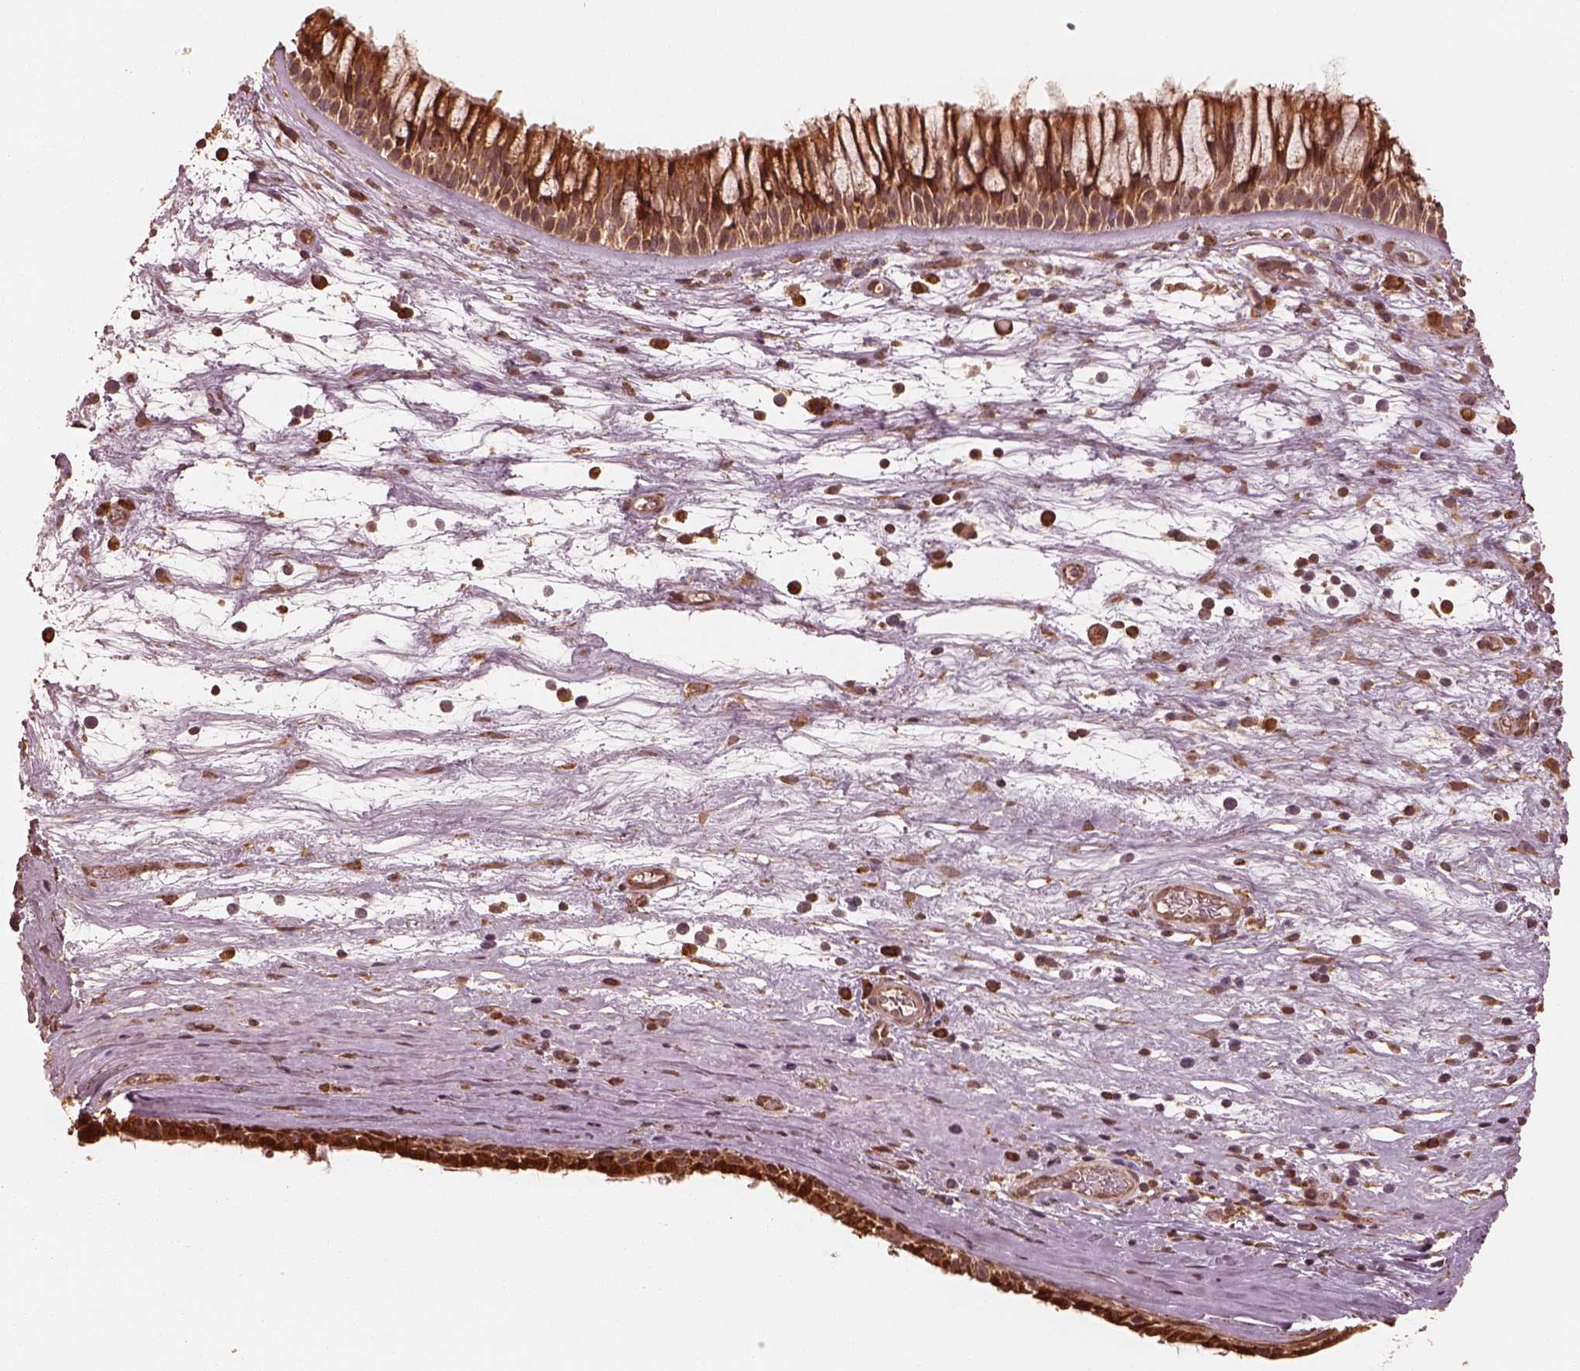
{"staining": {"intensity": "strong", "quantity": ">75%", "location": "cytoplasmic/membranous"}, "tissue": "nasopharynx", "cell_type": "Respiratory epithelial cells", "image_type": "normal", "snomed": [{"axis": "morphology", "description": "Normal tissue, NOS"}, {"axis": "topography", "description": "Nasopharynx"}], "caption": "Approximately >75% of respiratory epithelial cells in unremarkable human nasopharynx reveal strong cytoplasmic/membranous protein expression as visualized by brown immunohistochemical staining.", "gene": "DNAJC25", "patient": {"sex": "male", "age": 74}}